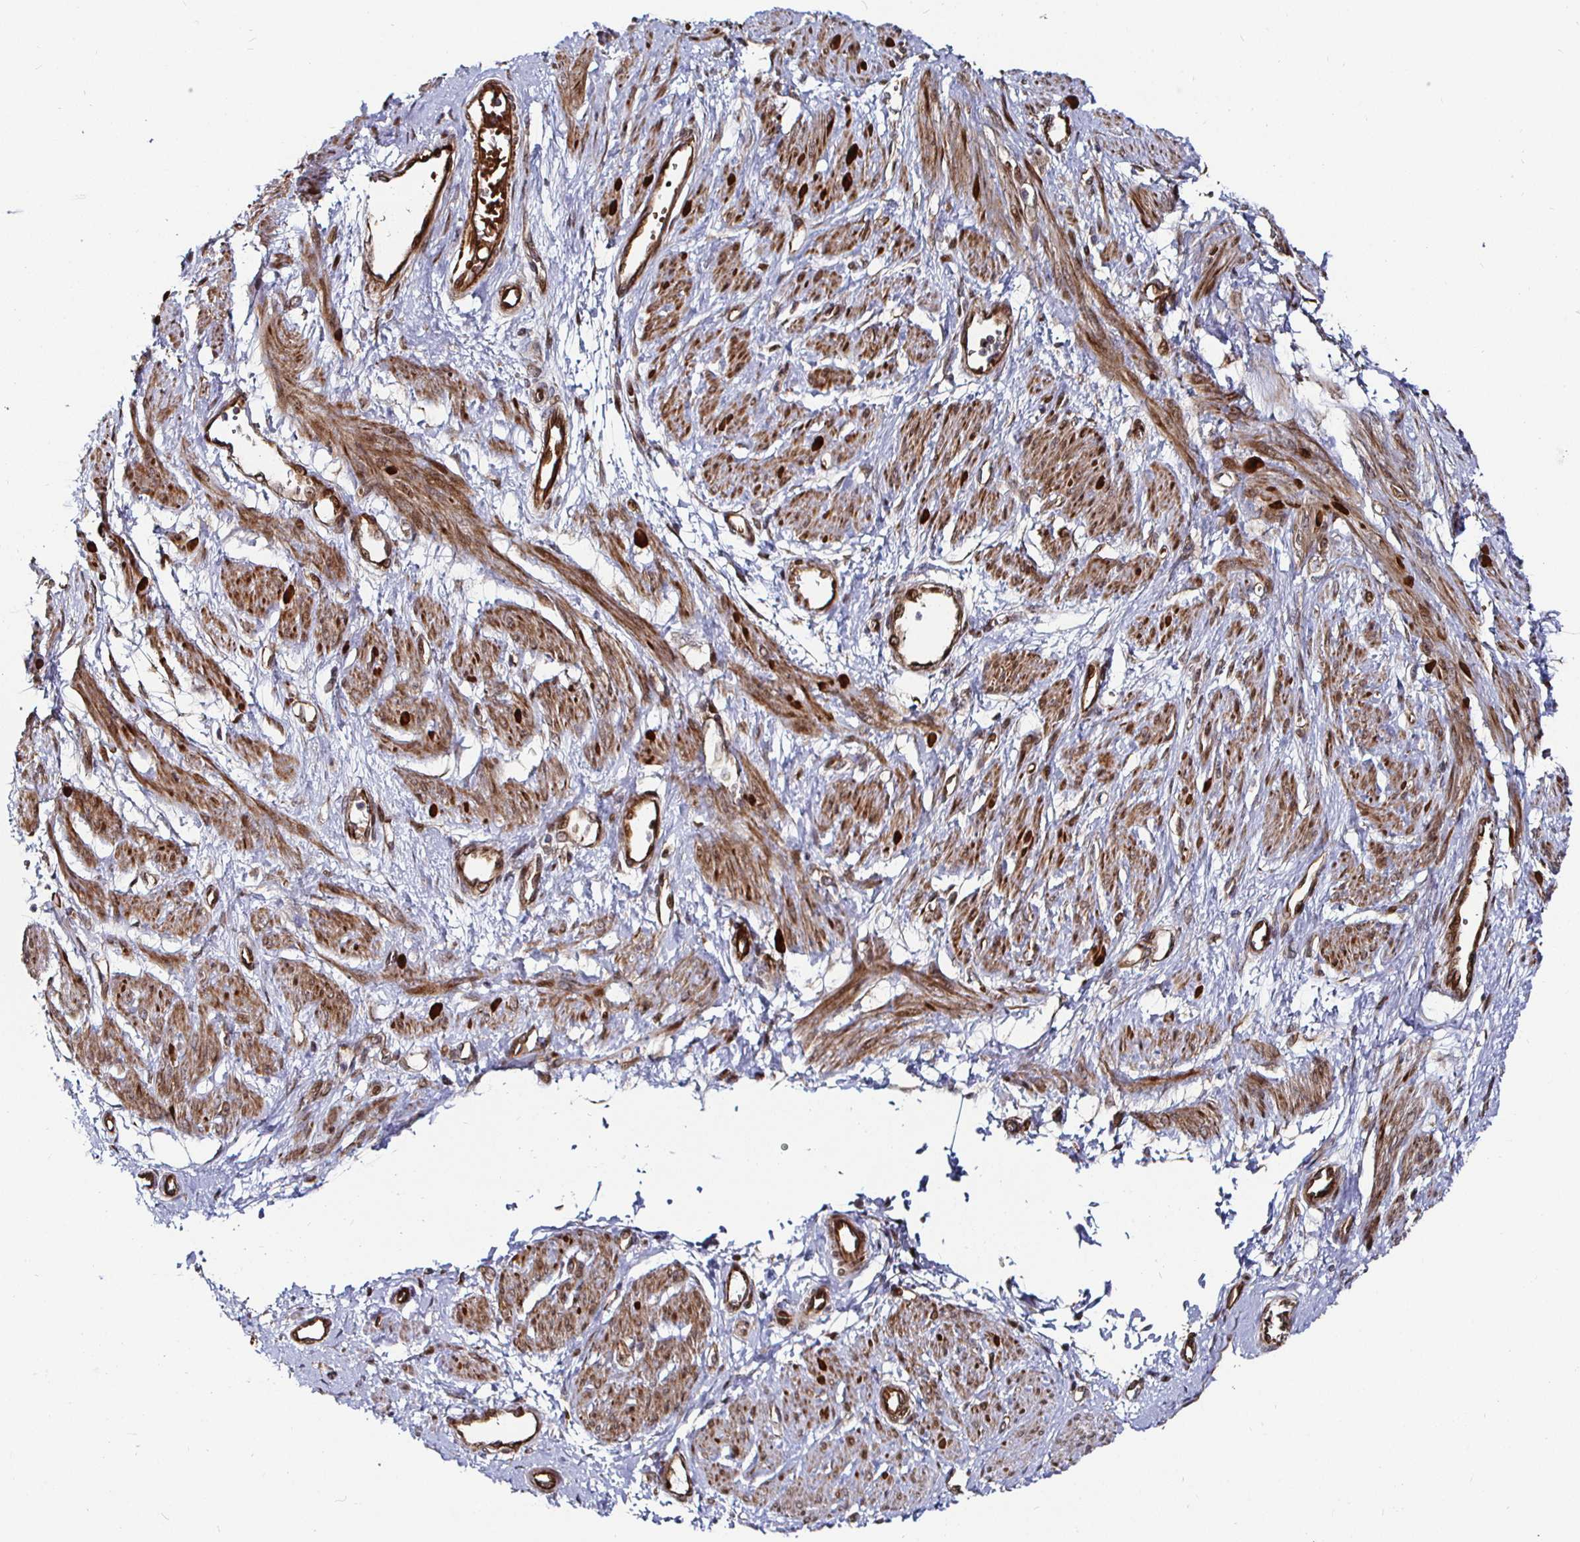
{"staining": {"intensity": "moderate", "quantity": ">75%", "location": "cytoplasmic/membranous"}, "tissue": "smooth muscle", "cell_type": "Smooth muscle cells", "image_type": "normal", "snomed": [{"axis": "morphology", "description": "Normal tissue, NOS"}, {"axis": "topography", "description": "Smooth muscle"}, {"axis": "topography", "description": "Uterus"}], "caption": "A high-resolution micrograph shows IHC staining of normal smooth muscle, which shows moderate cytoplasmic/membranous positivity in about >75% of smooth muscle cells.", "gene": "TBKBP1", "patient": {"sex": "female", "age": 39}}